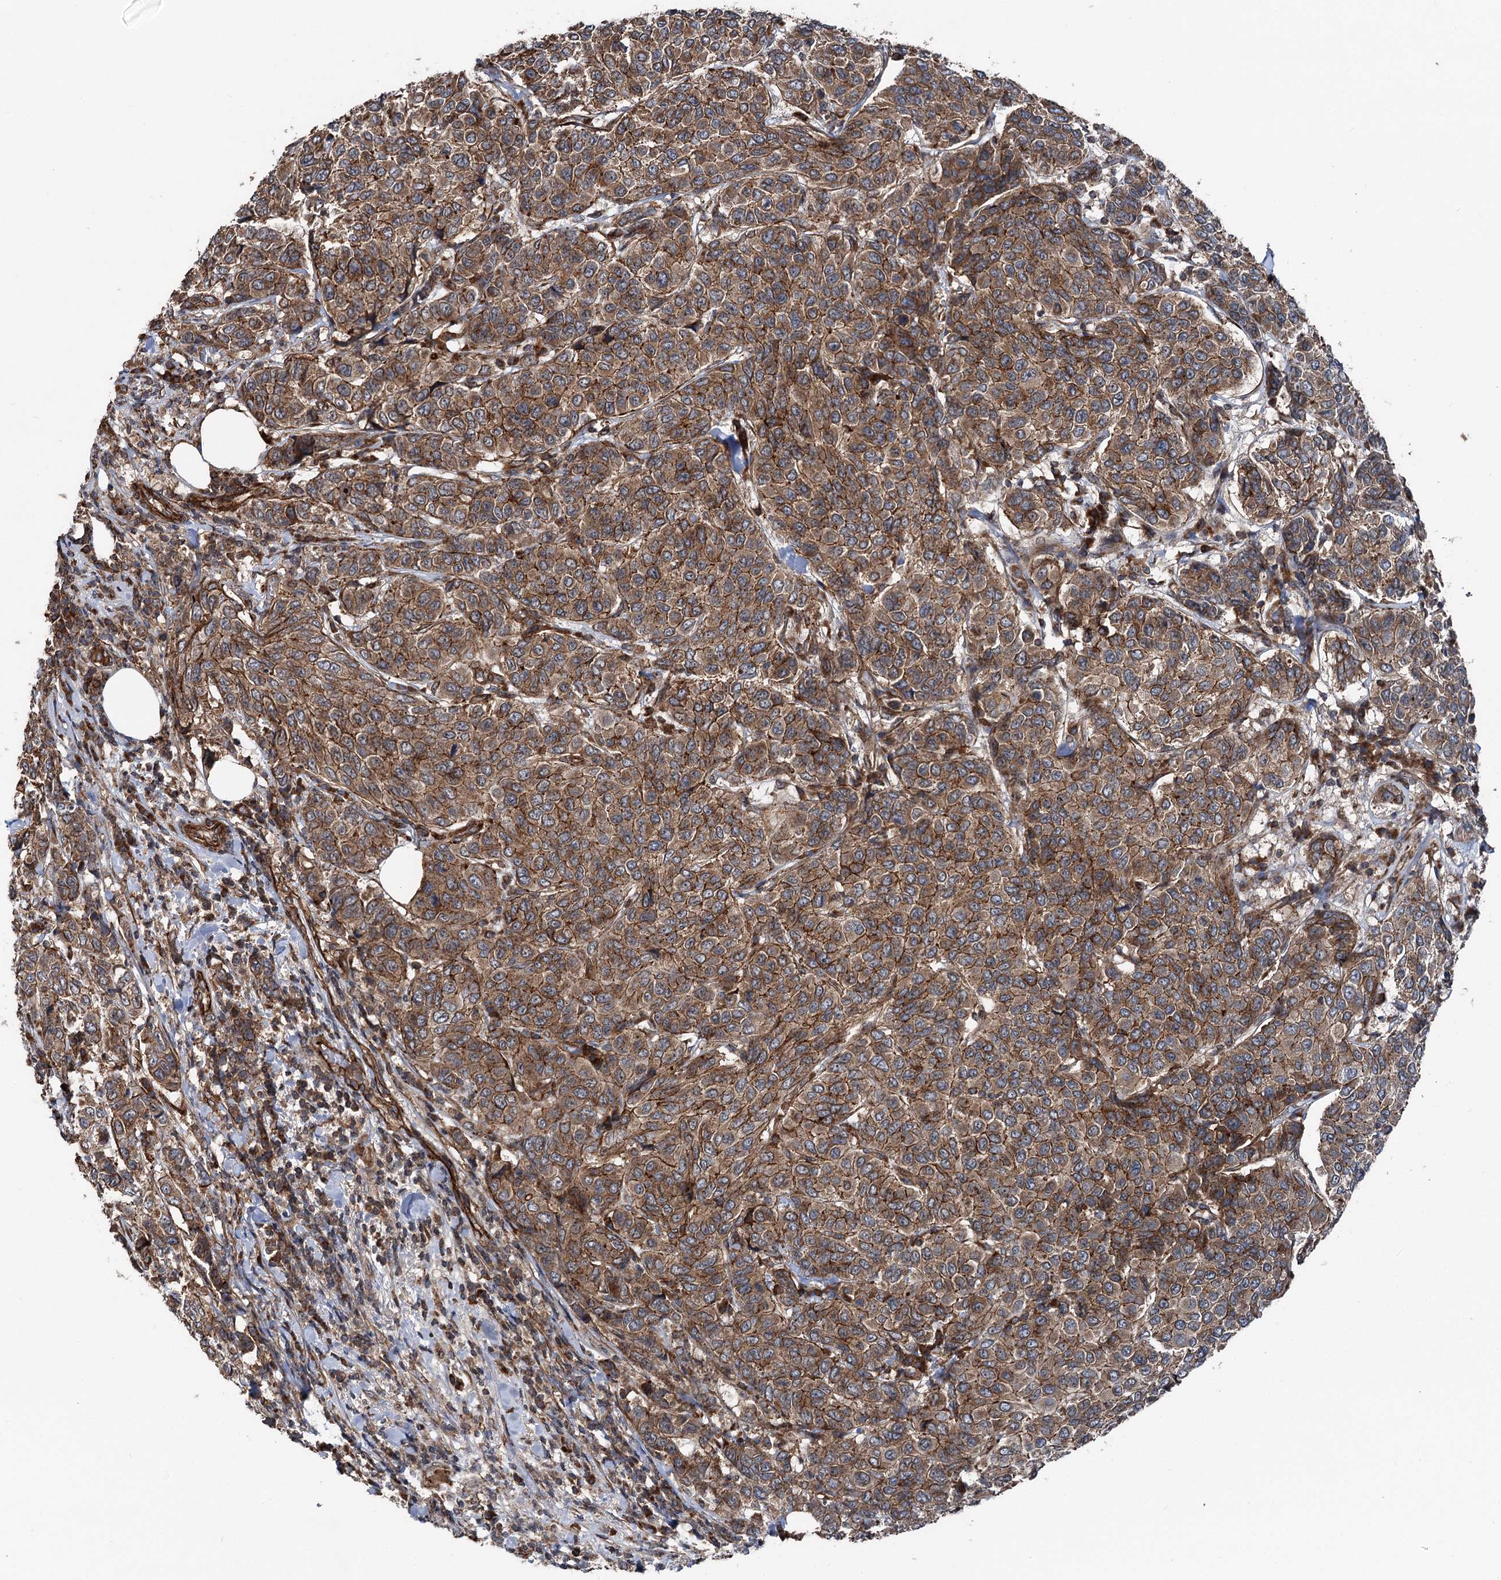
{"staining": {"intensity": "moderate", "quantity": ">75%", "location": "cytoplasmic/membranous"}, "tissue": "breast cancer", "cell_type": "Tumor cells", "image_type": "cancer", "snomed": [{"axis": "morphology", "description": "Duct carcinoma"}, {"axis": "topography", "description": "Breast"}], "caption": "Human breast cancer (invasive ductal carcinoma) stained with a protein marker shows moderate staining in tumor cells.", "gene": "ITFG2", "patient": {"sex": "female", "age": 55}}